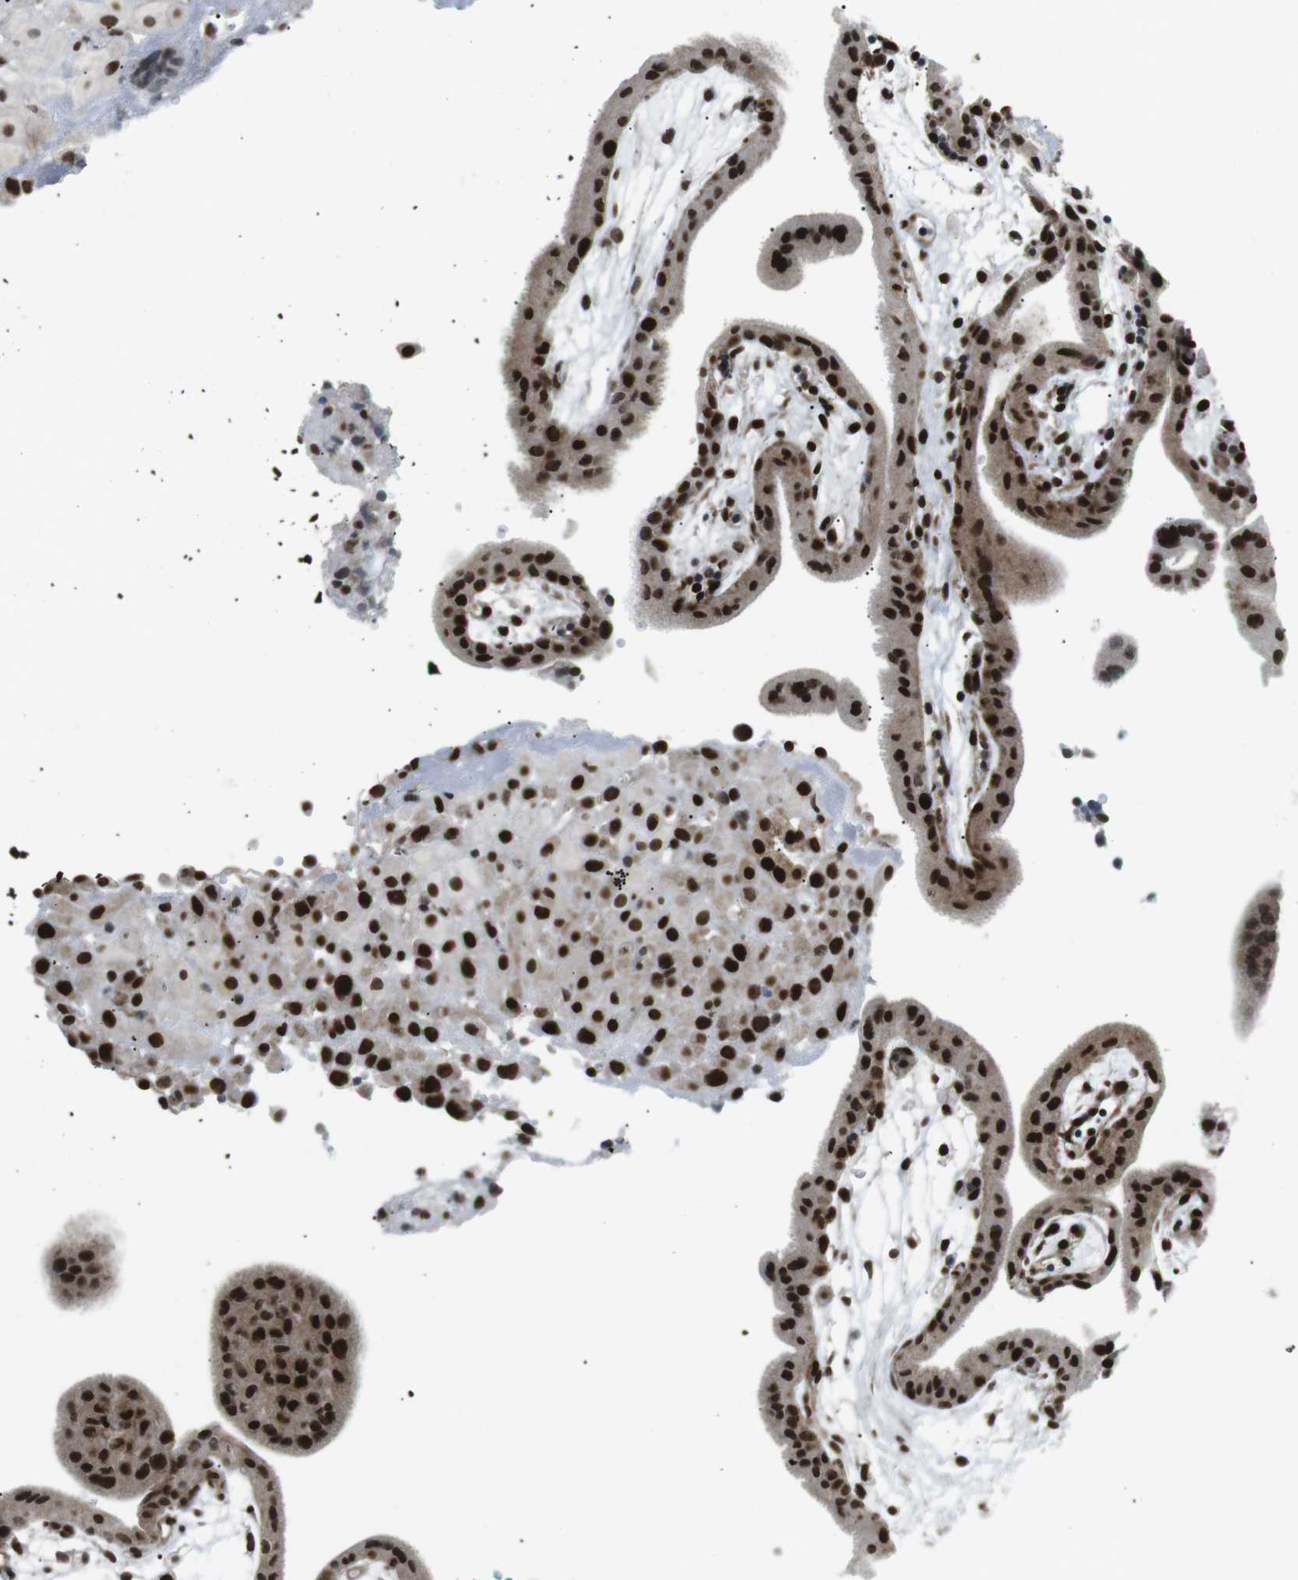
{"staining": {"intensity": "strong", "quantity": ">75%", "location": "cytoplasmic/membranous,nuclear"}, "tissue": "placenta", "cell_type": "Decidual cells", "image_type": "normal", "snomed": [{"axis": "morphology", "description": "Normal tissue, NOS"}, {"axis": "topography", "description": "Placenta"}], "caption": "Protein staining shows strong cytoplasmic/membranous,nuclear expression in about >75% of decidual cells in normal placenta.", "gene": "CDC27", "patient": {"sex": "female", "age": 18}}